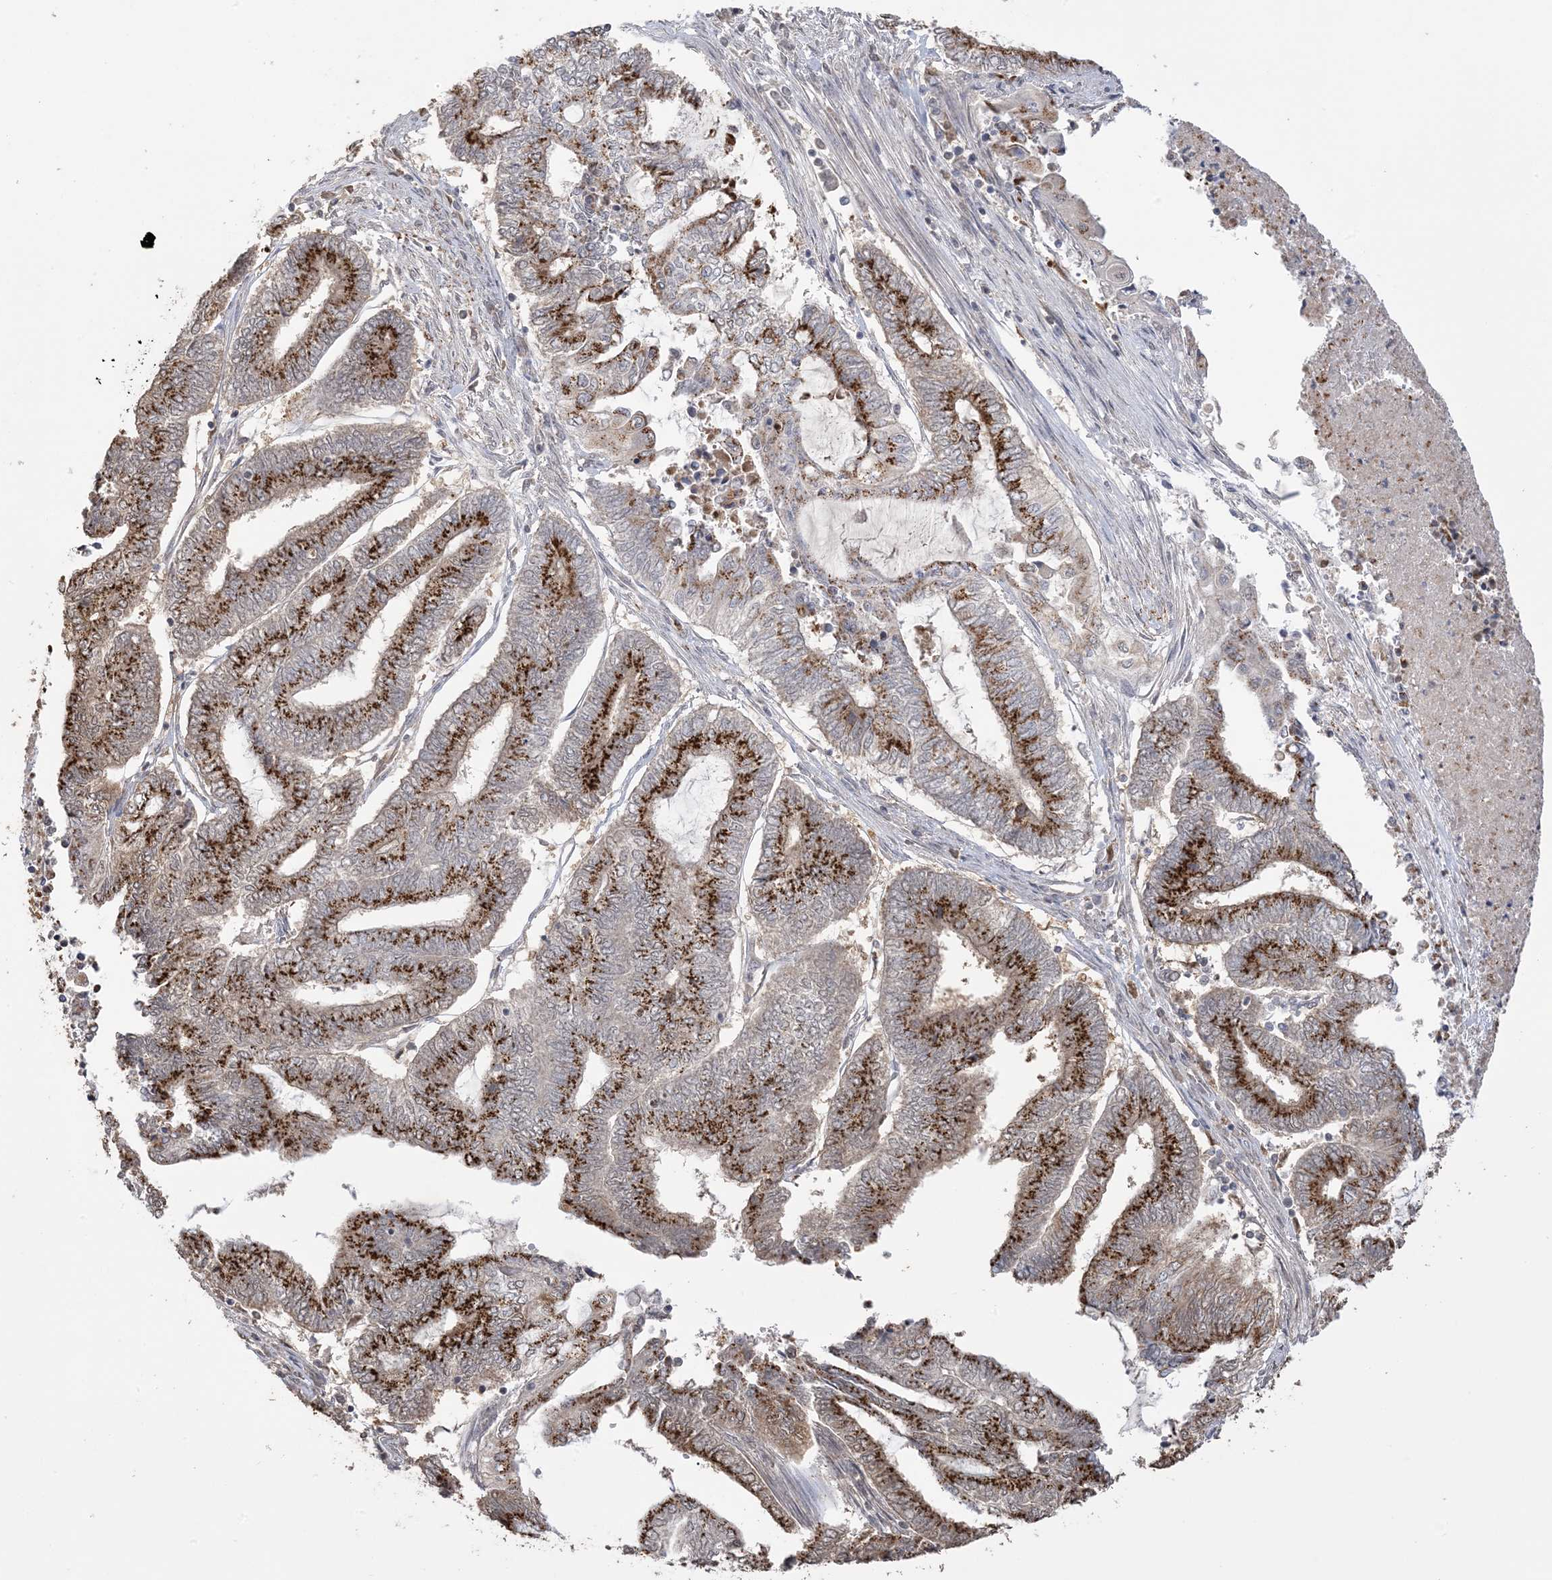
{"staining": {"intensity": "strong", "quantity": ">75%", "location": "cytoplasmic/membranous"}, "tissue": "endometrial cancer", "cell_type": "Tumor cells", "image_type": "cancer", "snomed": [{"axis": "morphology", "description": "Adenocarcinoma, NOS"}, {"axis": "topography", "description": "Uterus"}, {"axis": "topography", "description": "Endometrium"}], "caption": "Endometrial cancer (adenocarcinoma) stained with a brown dye reveals strong cytoplasmic/membranous positive expression in approximately >75% of tumor cells.", "gene": "XRN1", "patient": {"sex": "female", "age": 70}}